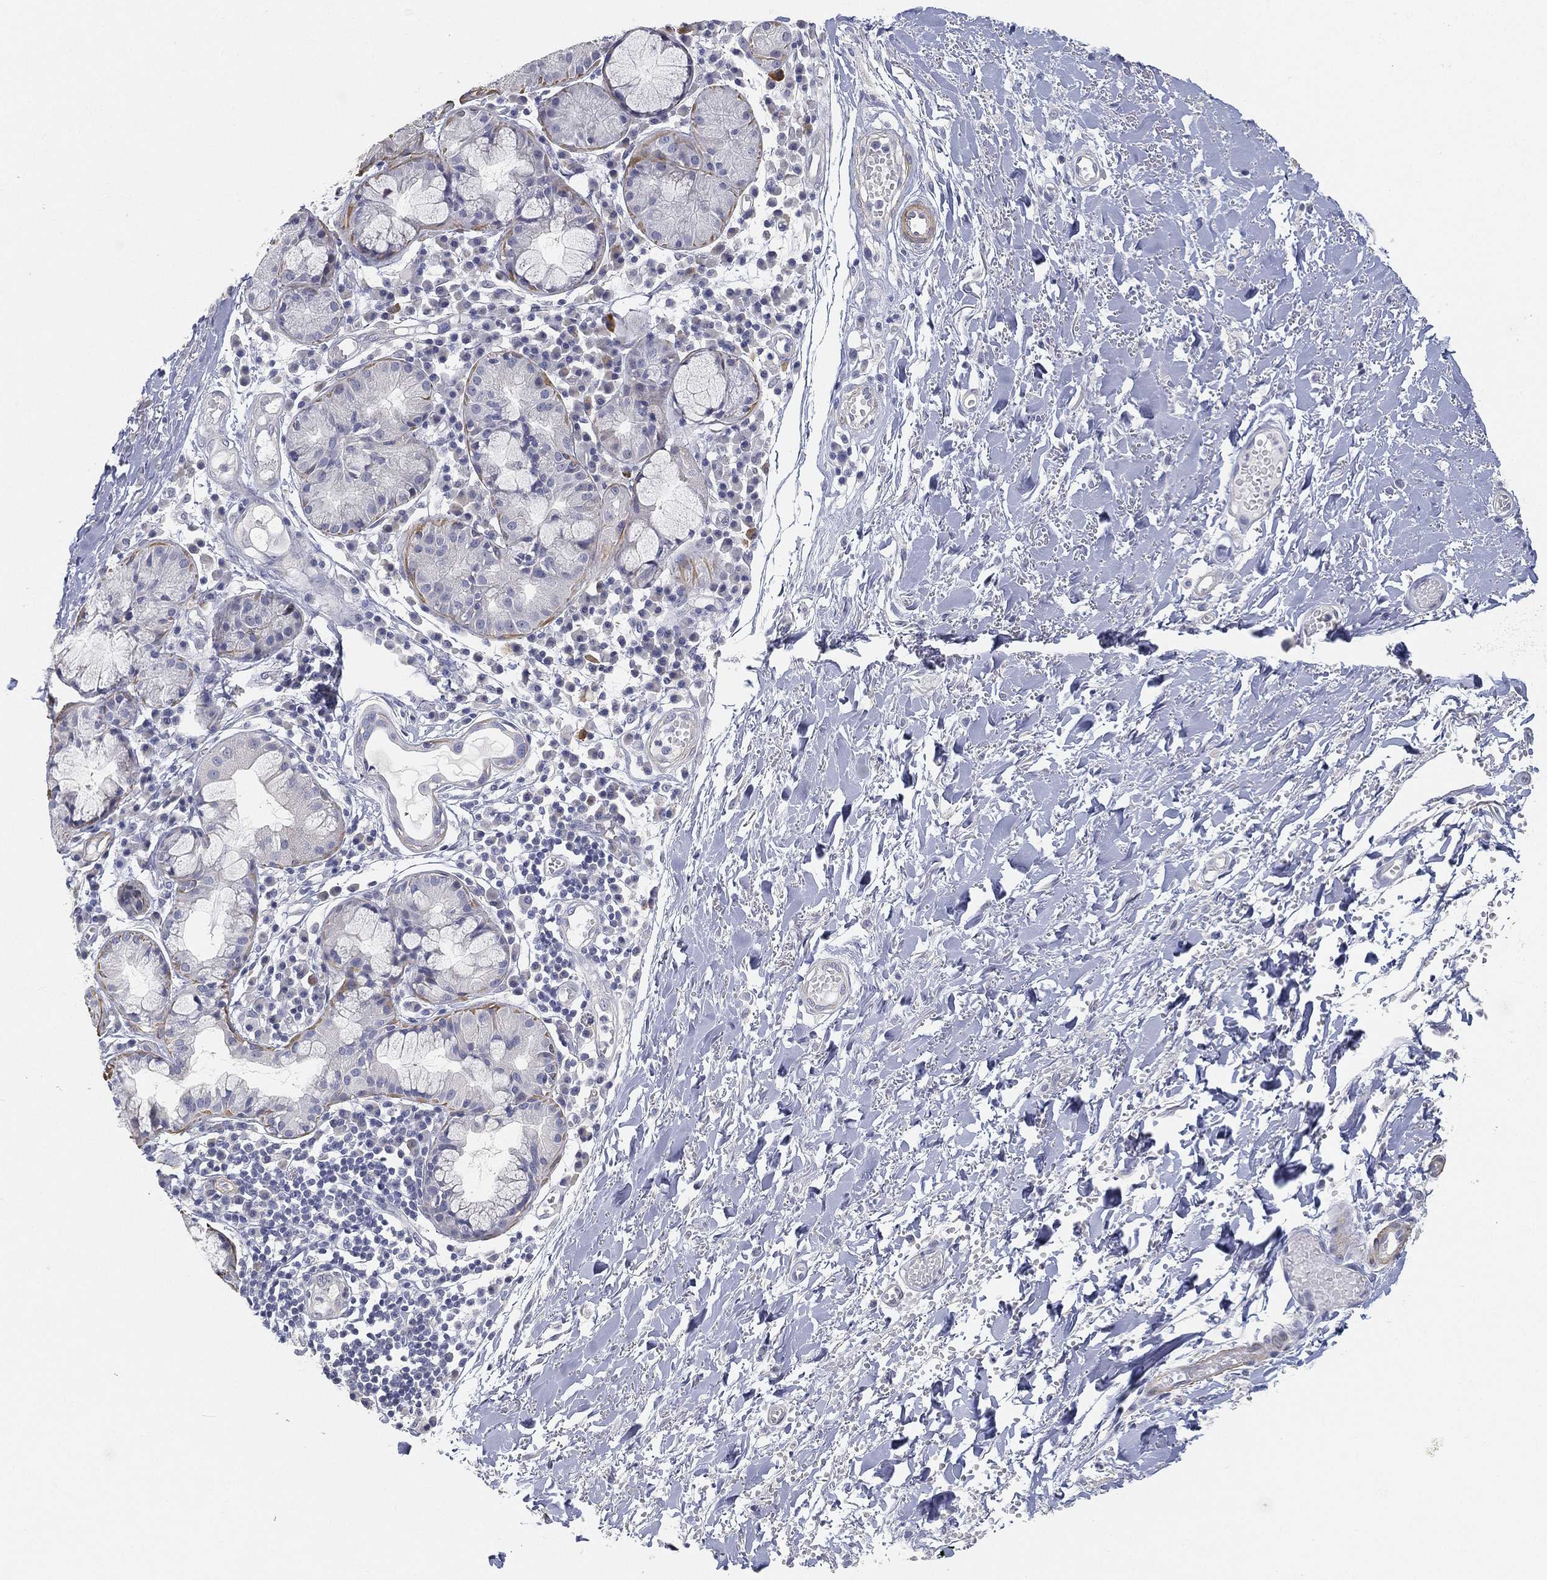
{"staining": {"intensity": "negative", "quantity": "none", "location": "none"}, "tissue": "soft tissue", "cell_type": "Fibroblasts", "image_type": "normal", "snomed": [{"axis": "morphology", "description": "Normal tissue, NOS"}, {"axis": "topography", "description": "Cartilage tissue"}], "caption": "Immunohistochemical staining of unremarkable soft tissue exhibits no significant positivity in fibroblasts. (DAB IHC with hematoxylin counter stain).", "gene": "GPR61", "patient": {"sex": "male", "age": 81}}